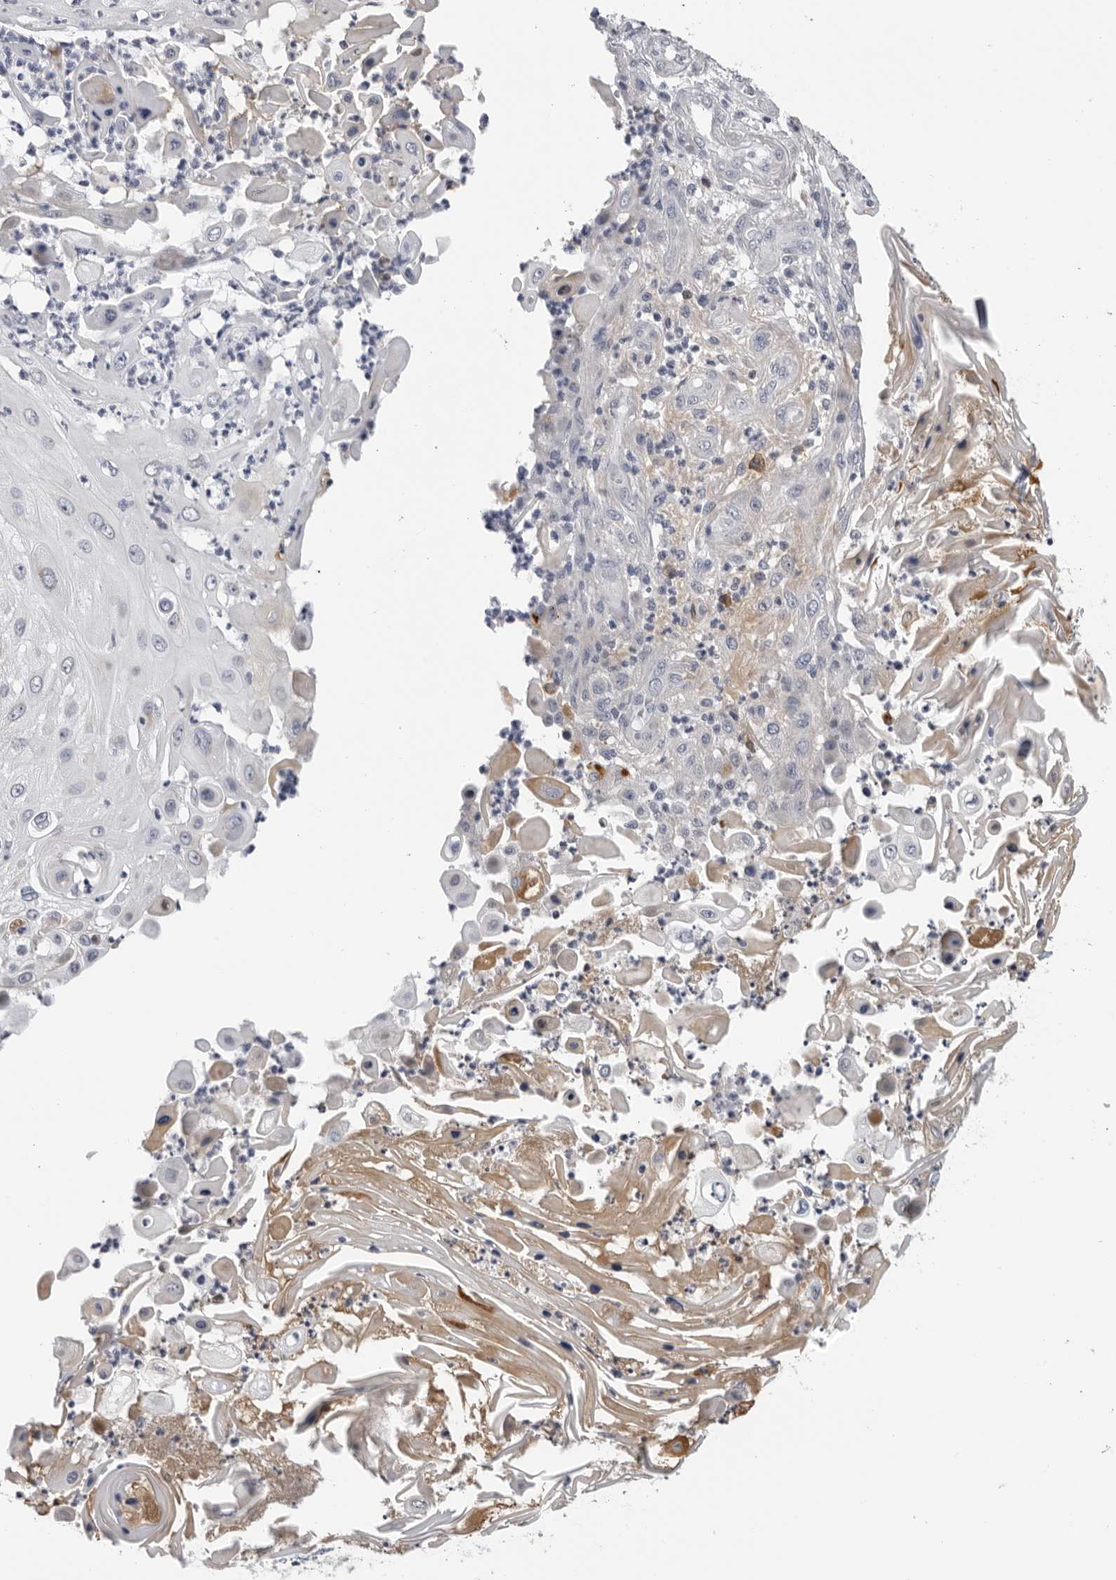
{"staining": {"intensity": "negative", "quantity": "none", "location": "none"}, "tissue": "skin cancer", "cell_type": "Tumor cells", "image_type": "cancer", "snomed": [{"axis": "morphology", "description": "Squamous cell carcinoma, NOS"}, {"axis": "topography", "description": "Skin"}], "caption": "There is no significant expression in tumor cells of squamous cell carcinoma (skin).", "gene": "ZNF502", "patient": {"sex": "female", "age": 44}}